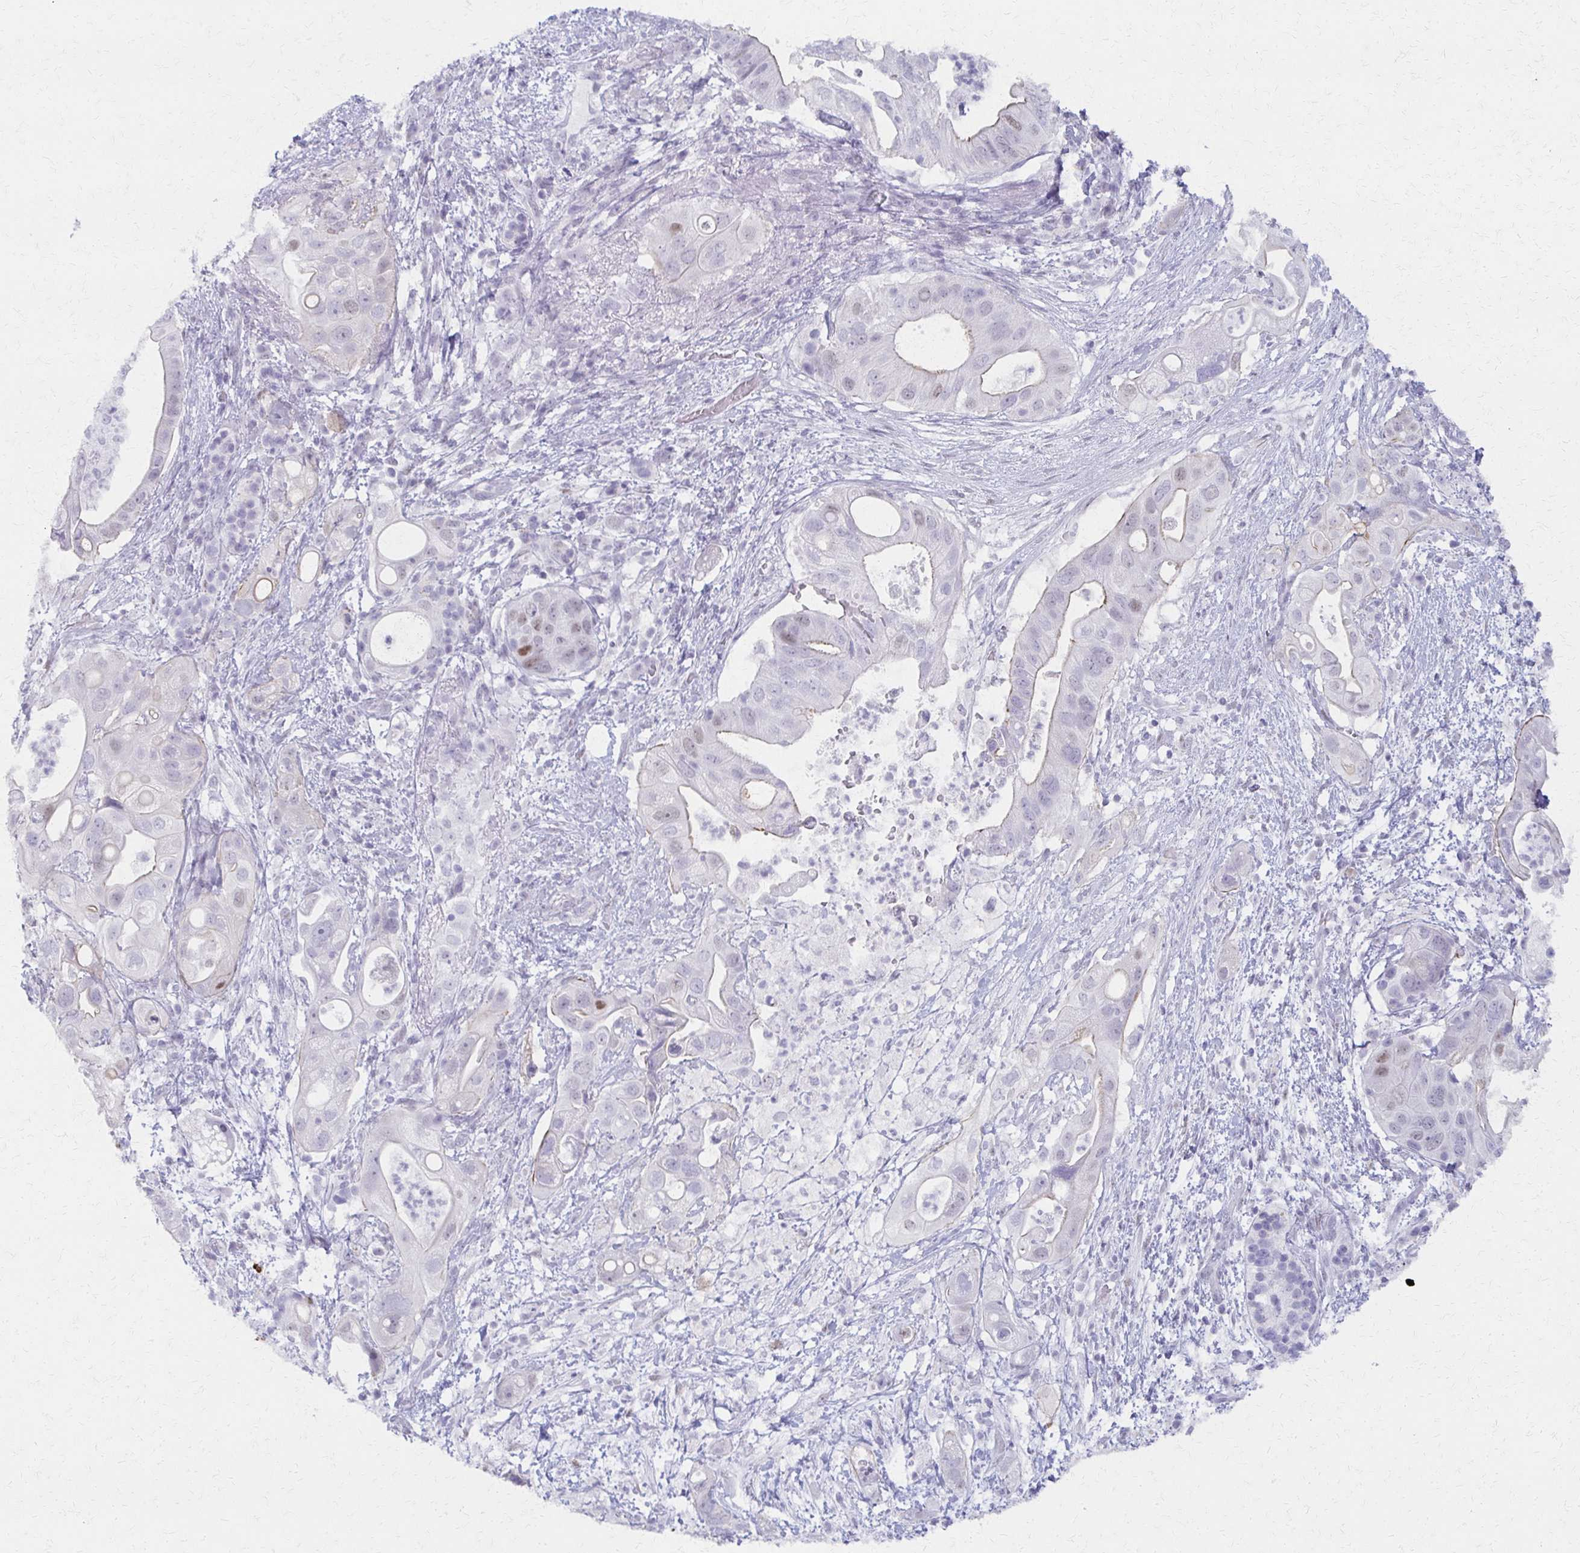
{"staining": {"intensity": "weak", "quantity": "<25%", "location": "nuclear"}, "tissue": "pancreatic cancer", "cell_type": "Tumor cells", "image_type": "cancer", "snomed": [{"axis": "morphology", "description": "Adenocarcinoma, NOS"}, {"axis": "topography", "description": "Pancreas"}], "caption": "Immunohistochemistry micrograph of neoplastic tissue: human adenocarcinoma (pancreatic) stained with DAB (3,3'-diaminobenzidine) shows no significant protein expression in tumor cells.", "gene": "MORC4", "patient": {"sex": "female", "age": 72}}